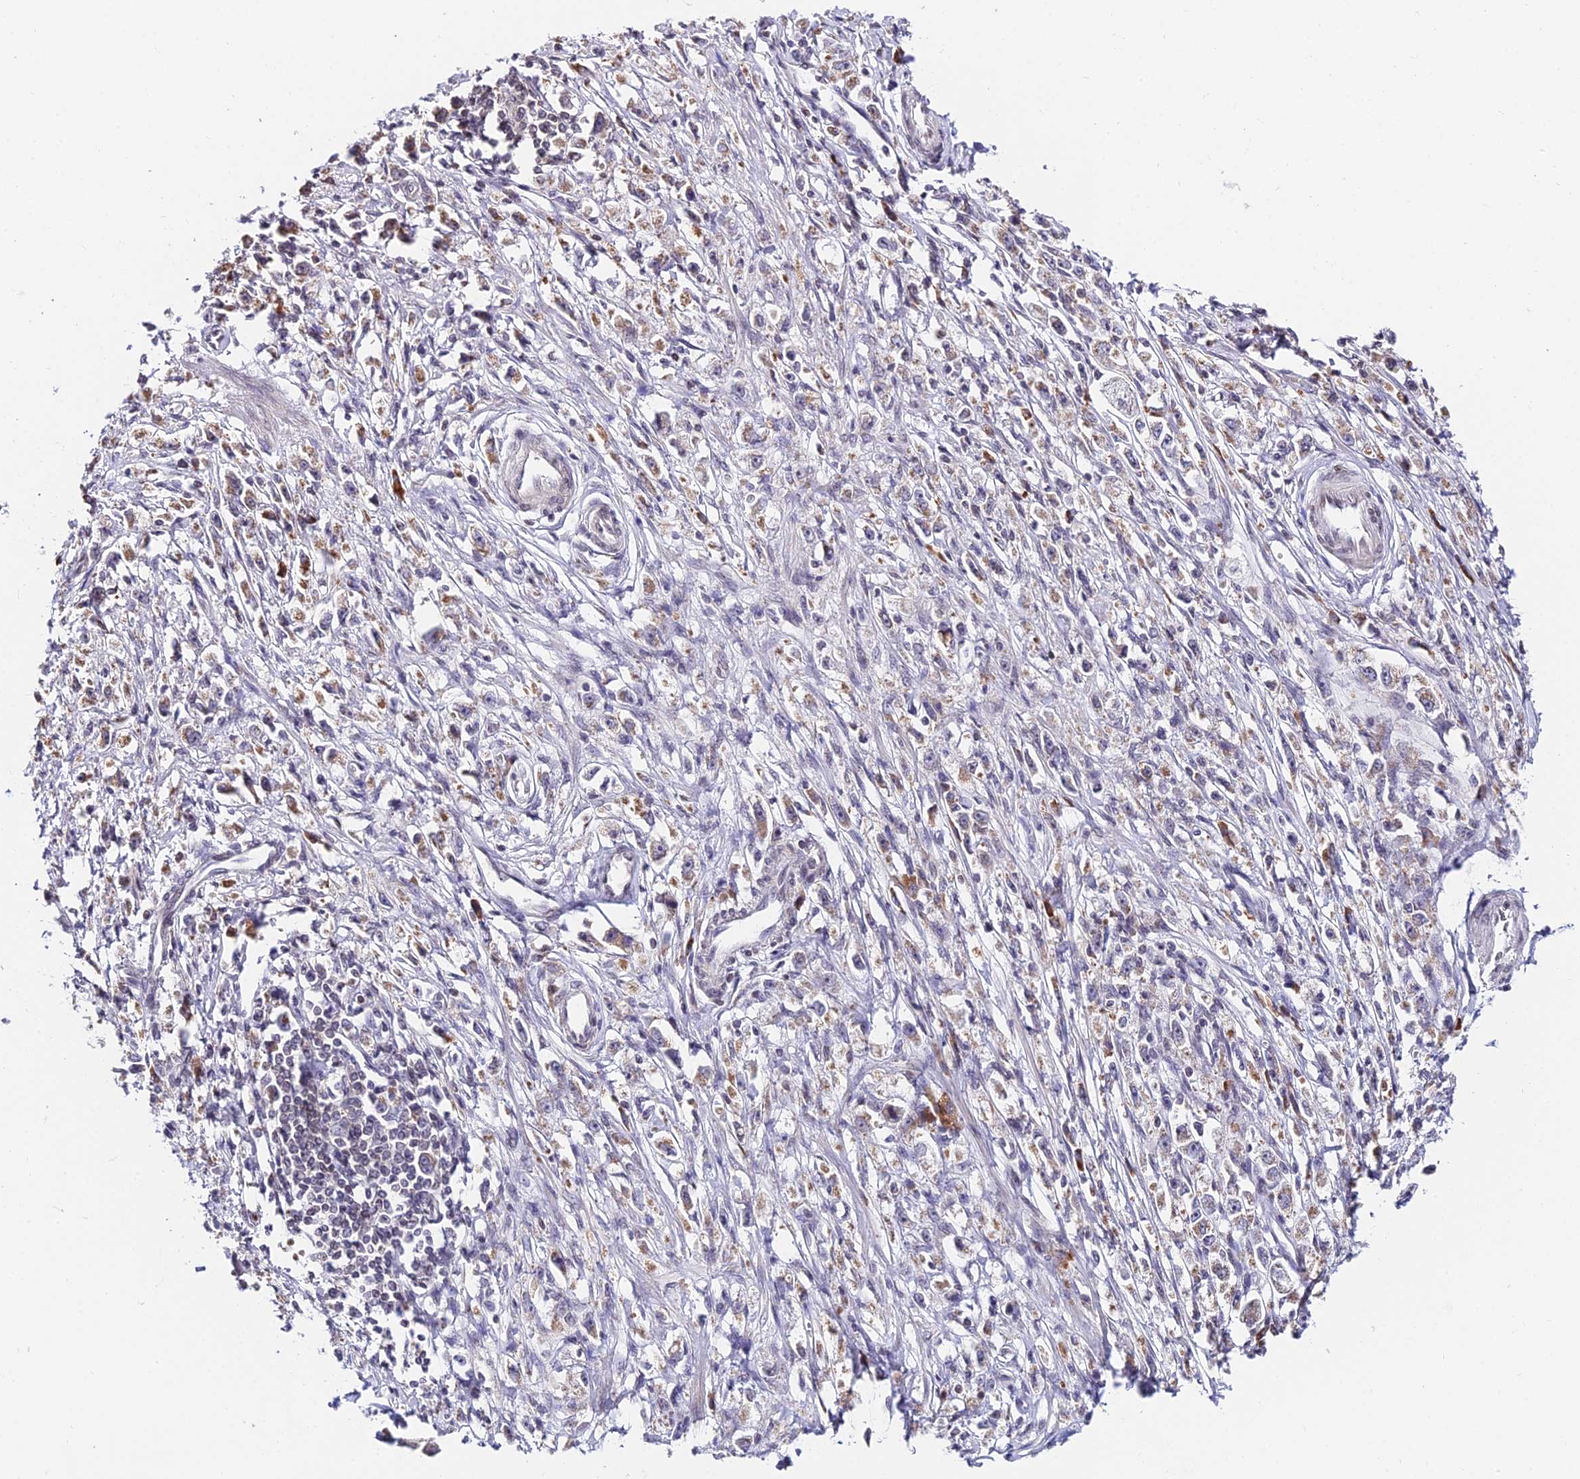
{"staining": {"intensity": "weak", "quantity": "<25%", "location": "cytoplasmic/membranous"}, "tissue": "stomach cancer", "cell_type": "Tumor cells", "image_type": "cancer", "snomed": [{"axis": "morphology", "description": "Adenocarcinoma, NOS"}, {"axis": "topography", "description": "Stomach"}], "caption": "Immunohistochemistry (IHC) of adenocarcinoma (stomach) displays no positivity in tumor cells. The staining was performed using DAB (3,3'-diaminobenzidine) to visualize the protein expression in brown, while the nuclei were stained in blue with hematoxylin (Magnification: 20x).", "gene": "CDNF", "patient": {"sex": "female", "age": 59}}